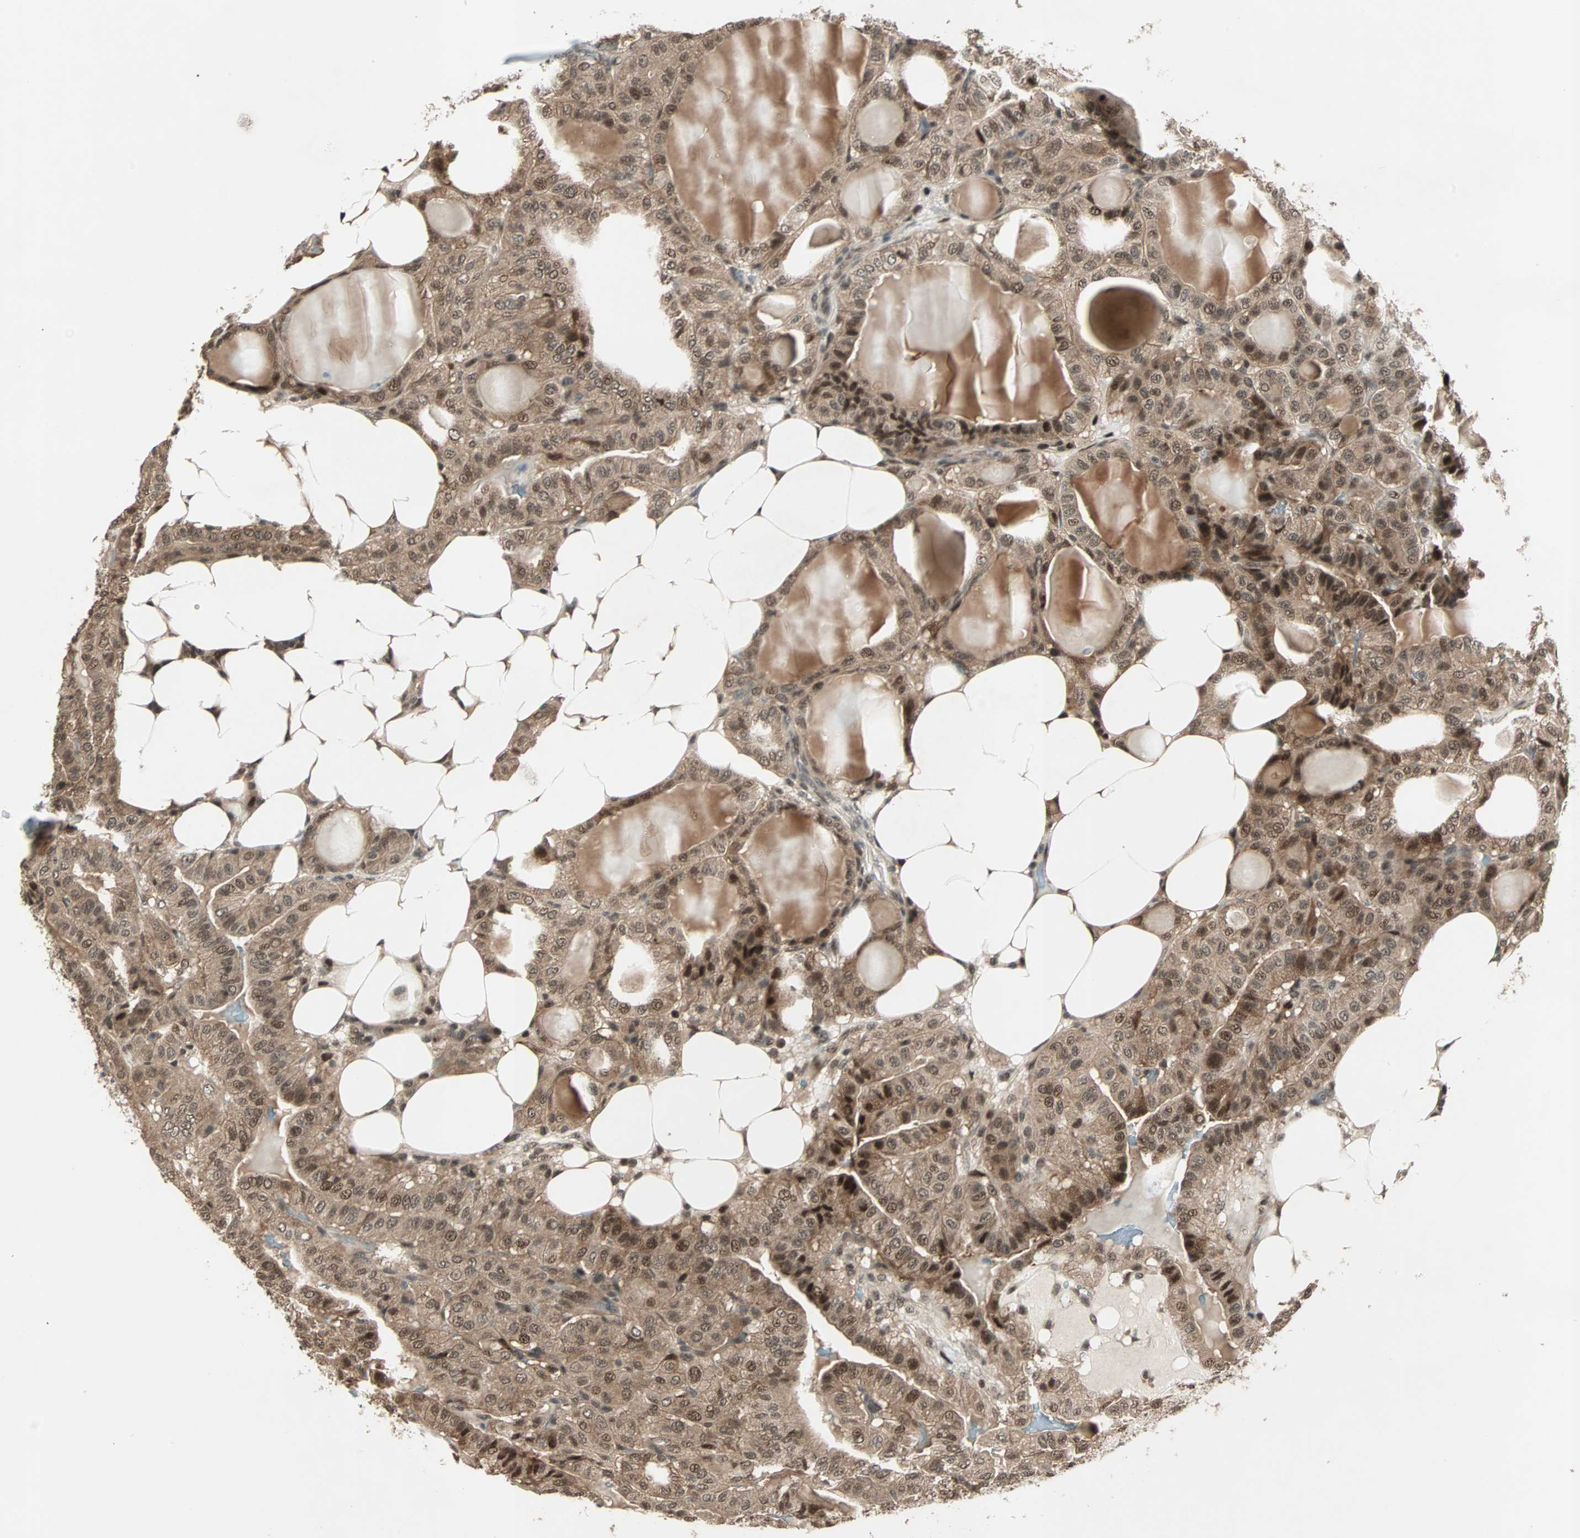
{"staining": {"intensity": "moderate", "quantity": ">75%", "location": "cytoplasmic/membranous"}, "tissue": "thyroid cancer", "cell_type": "Tumor cells", "image_type": "cancer", "snomed": [{"axis": "morphology", "description": "Papillary adenocarcinoma, NOS"}, {"axis": "topography", "description": "Thyroid gland"}], "caption": "Protein expression analysis of thyroid cancer displays moderate cytoplasmic/membranous staining in approximately >75% of tumor cells. (brown staining indicates protein expression, while blue staining denotes nuclei).", "gene": "ZNF44", "patient": {"sex": "male", "age": 77}}